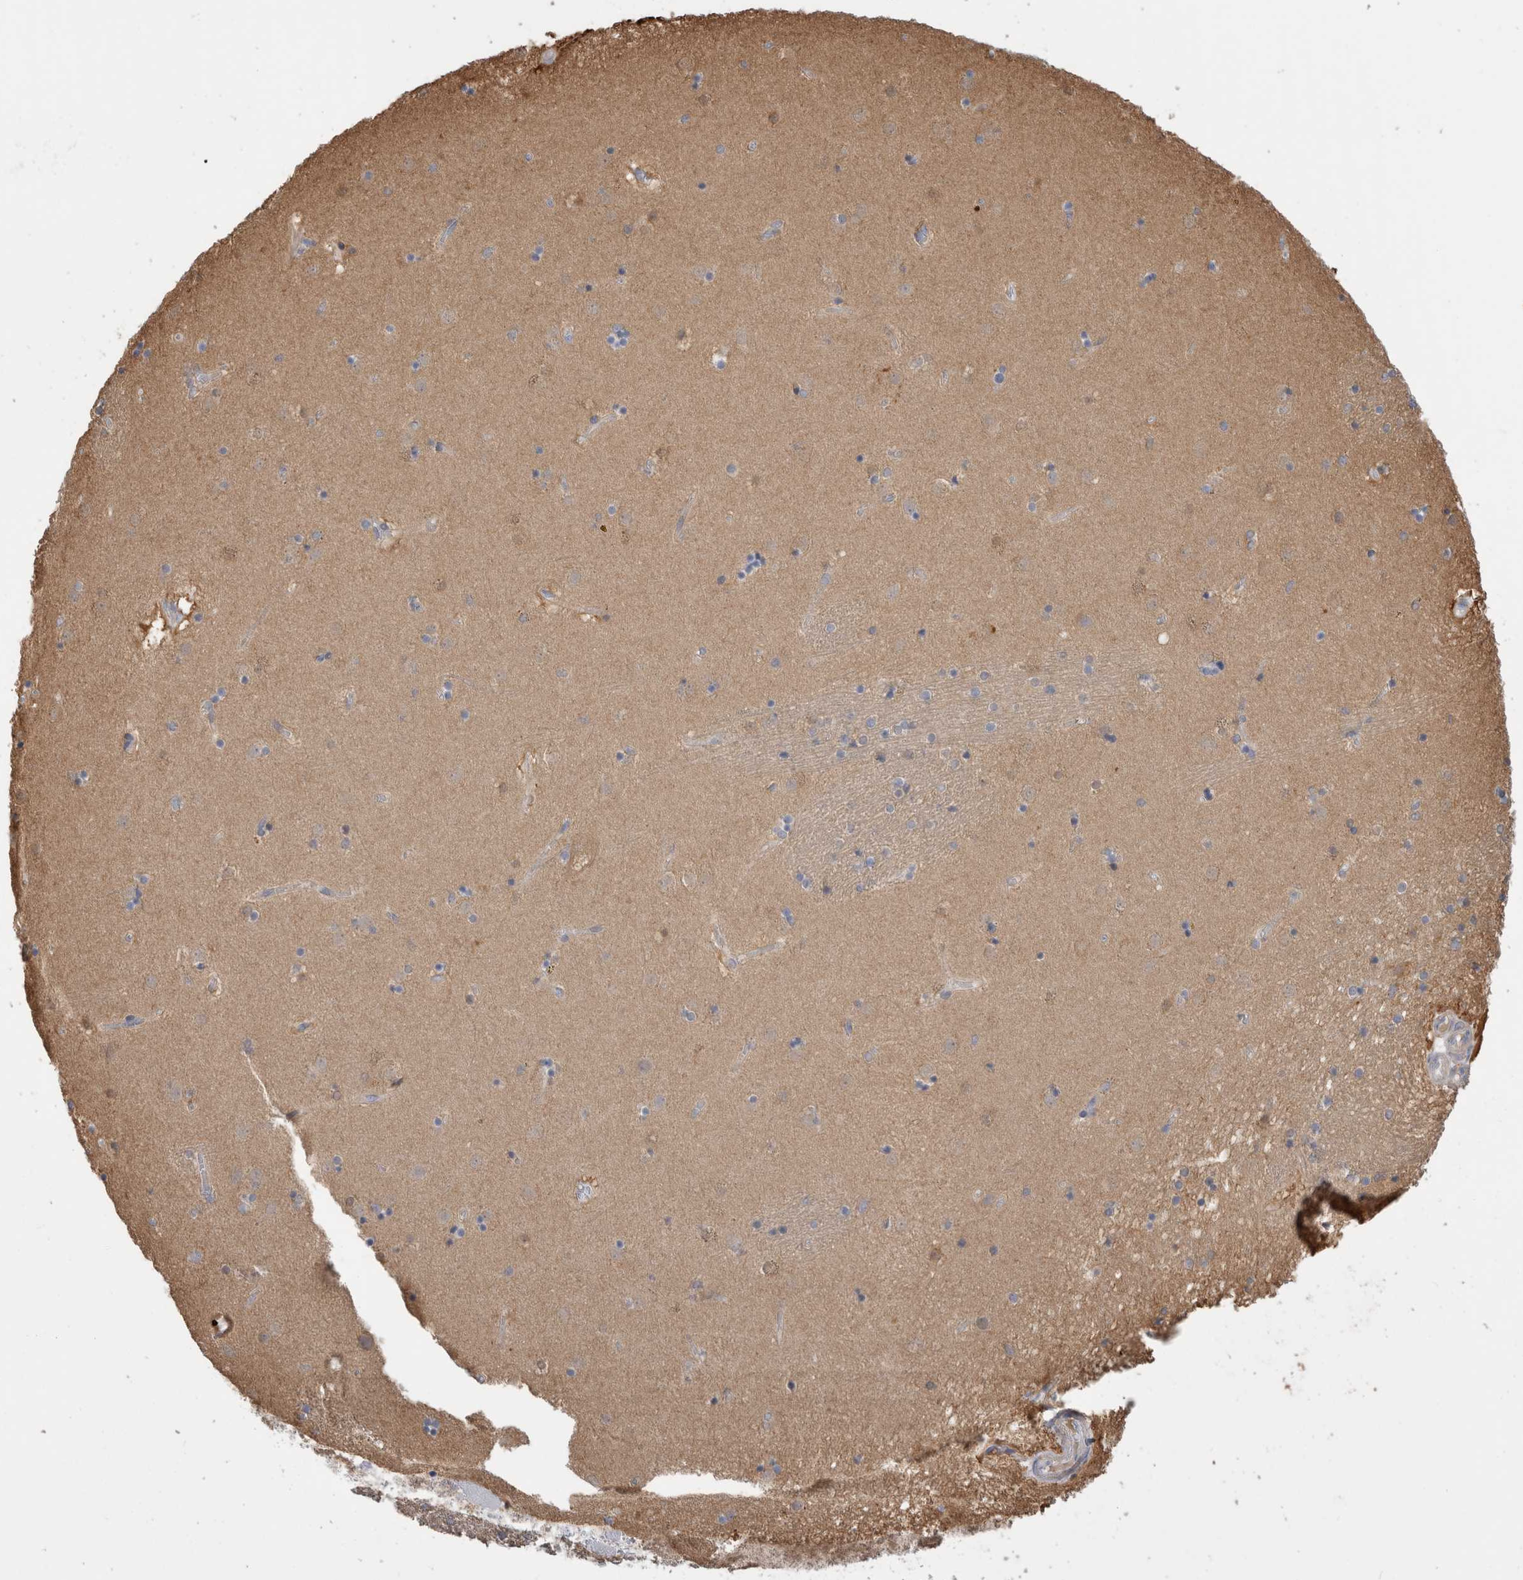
{"staining": {"intensity": "moderate", "quantity": "<25%", "location": "cytoplasmic/membranous,nuclear"}, "tissue": "caudate", "cell_type": "Glial cells", "image_type": "normal", "snomed": [{"axis": "morphology", "description": "Normal tissue, NOS"}, {"axis": "topography", "description": "Lateral ventricle wall"}], "caption": "The immunohistochemical stain labels moderate cytoplasmic/membranous,nuclear expression in glial cells of benign caudate. The staining was performed using DAB to visualize the protein expression in brown, while the nuclei were stained in blue with hematoxylin (Magnification: 20x).", "gene": "SCRN1", "patient": {"sex": "male", "age": 70}}